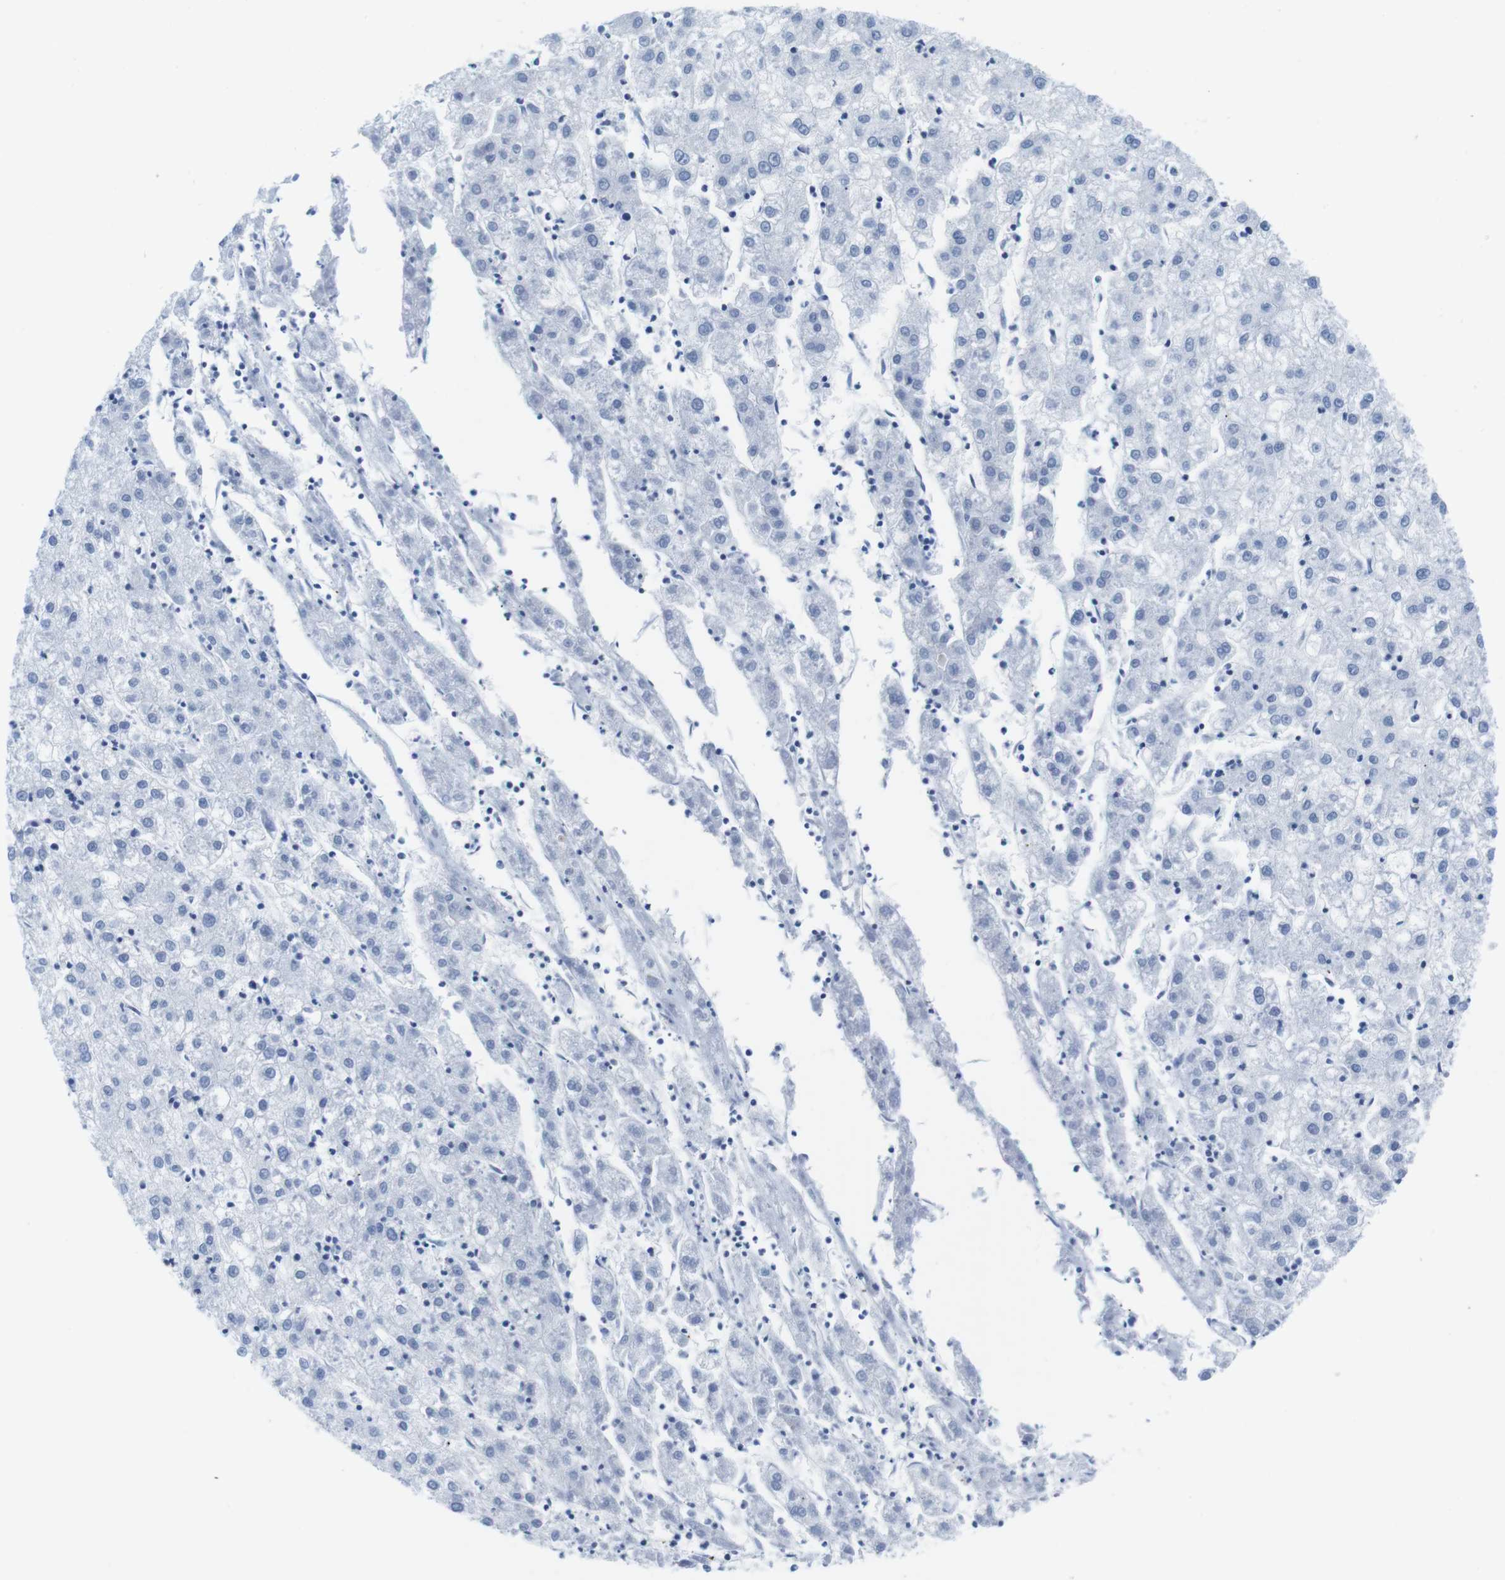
{"staining": {"intensity": "negative", "quantity": "none", "location": "none"}, "tissue": "liver cancer", "cell_type": "Tumor cells", "image_type": "cancer", "snomed": [{"axis": "morphology", "description": "Carcinoma, Hepatocellular, NOS"}, {"axis": "topography", "description": "Liver"}], "caption": "There is no significant positivity in tumor cells of liver cancer (hepatocellular carcinoma). The staining is performed using DAB brown chromogen with nuclei counter-stained in using hematoxylin.", "gene": "IFI16", "patient": {"sex": "male", "age": 72}}